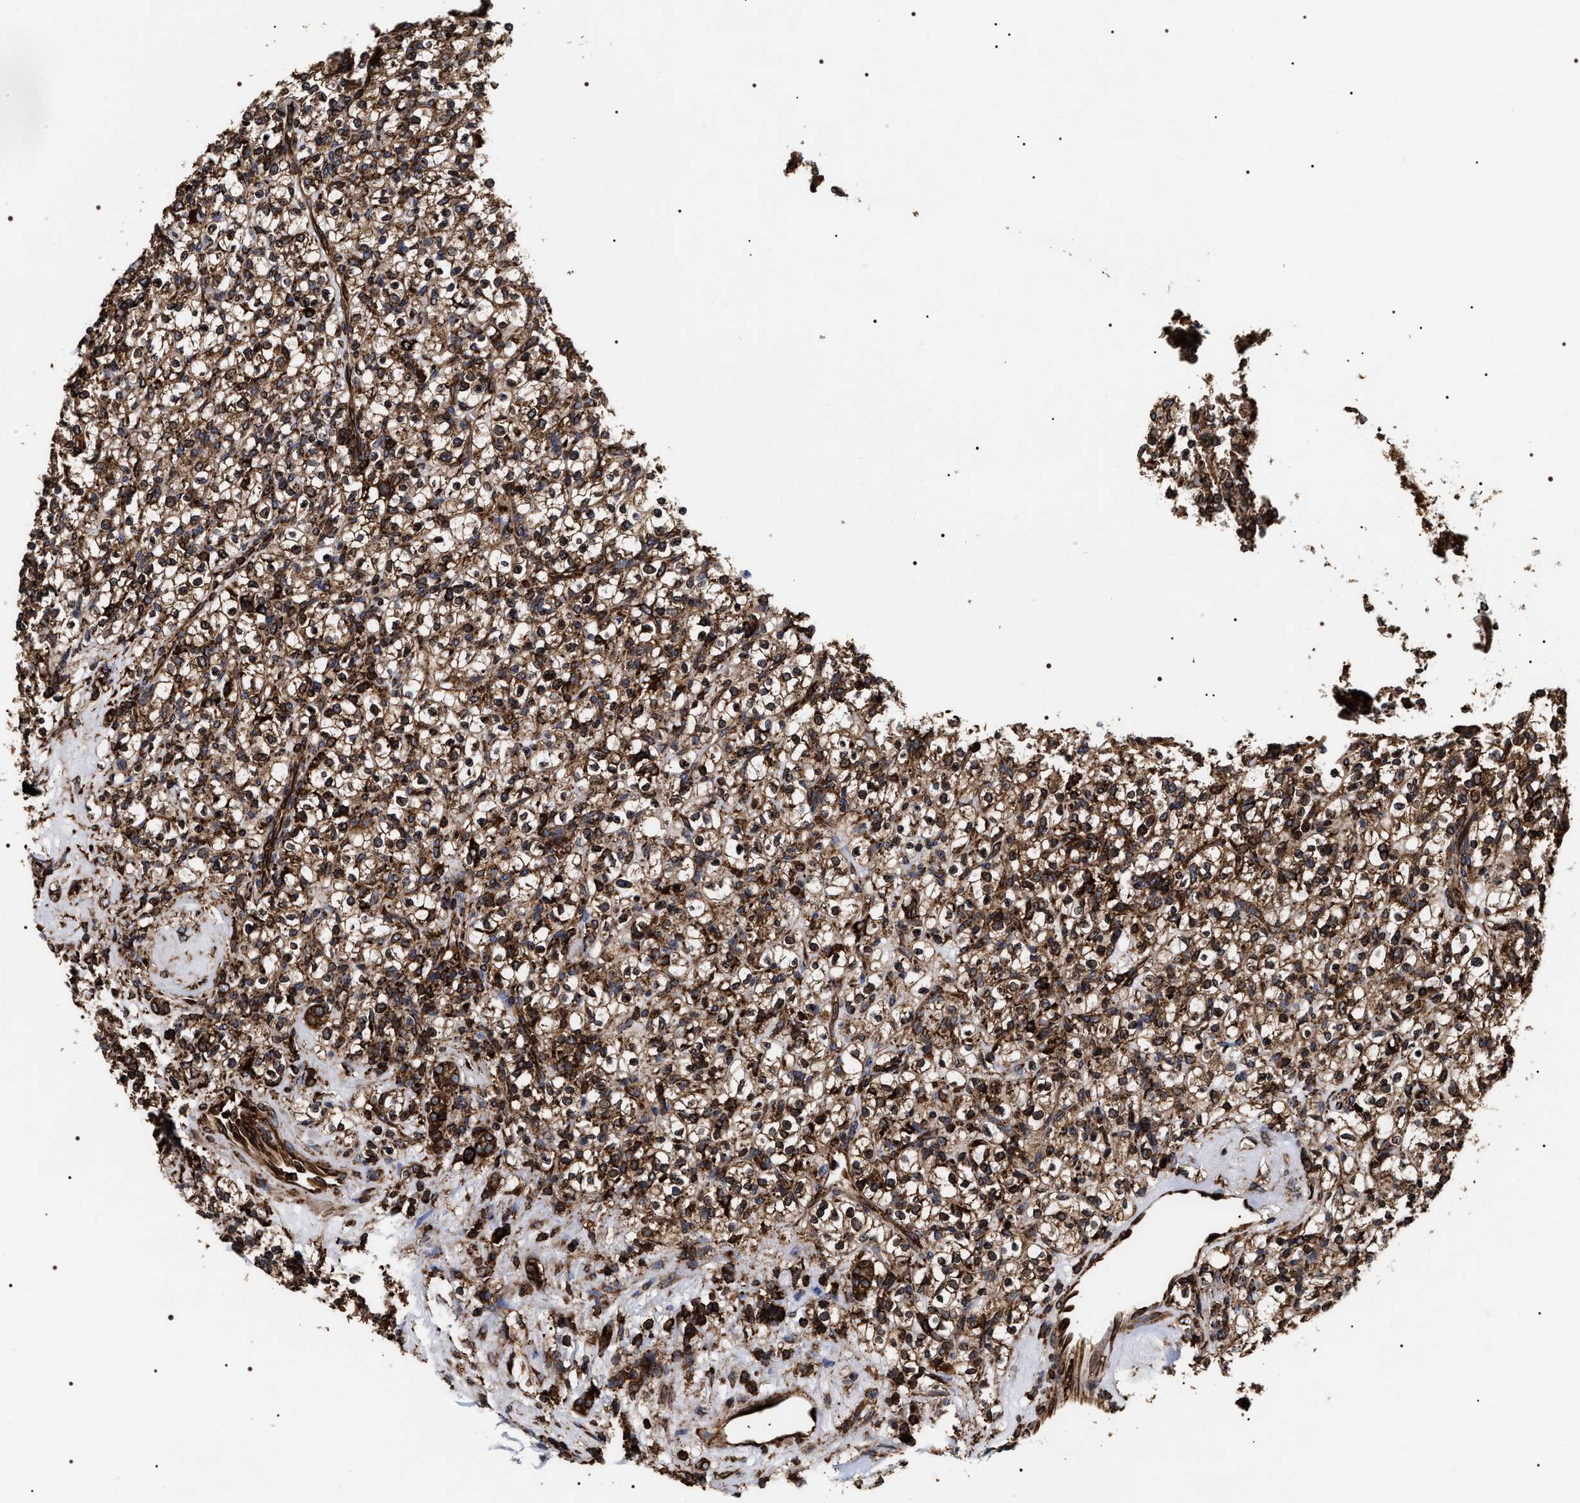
{"staining": {"intensity": "strong", "quantity": ">75%", "location": "cytoplasmic/membranous"}, "tissue": "renal cancer", "cell_type": "Tumor cells", "image_type": "cancer", "snomed": [{"axis": "morphology", "description": "Normal tissue, NOS"}, {"axis": "morphology", "description": "Adenocarcinoma, NOS"}, {"axis": "topography", "description": "Kidney"}], "caption": "Adenocarcinoma (renal) stained for a protein shows strong cytoplasmic/membranous positivity in tumor cells.", "gene": "SERBP1", "patient": {"sex": "female", "age": 72}}